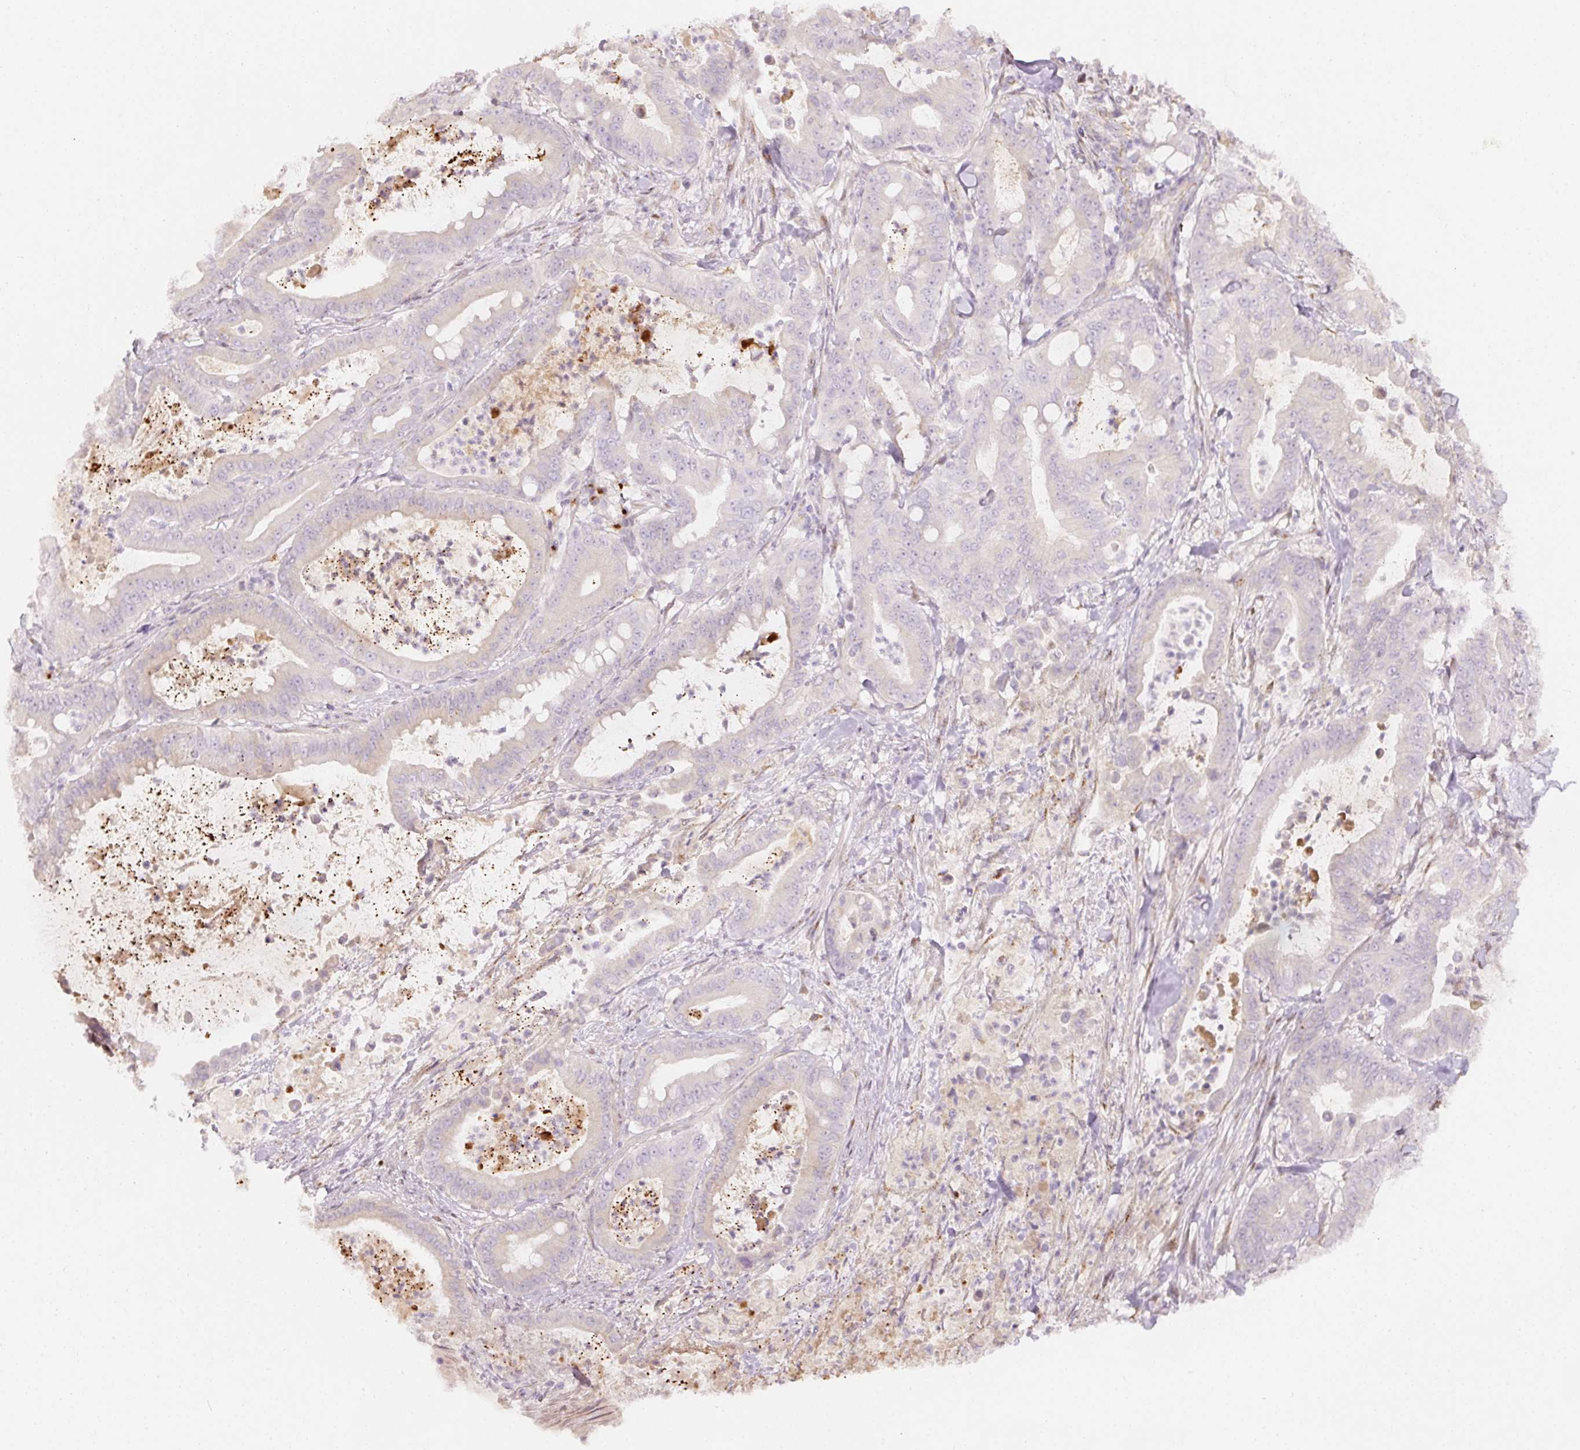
{"staining": {"intensity": "negative", "quantity": "none", "location": "none"}, "tissue": "pancreatic cancer", "cell_type": "Tumor cells", "image_type": "cancer", "snomed": [{"axis": "morphology", "description": "Adenocarcinoma, NOS"}, {"axis": "topography", "description": "Pancreas"}], "caption": "Tumor cells show no significant staining in pancreatic cancer (adenocarcinoma).", "gene": "NBPF11", "patient": {"sex": "male", "age": 71}}